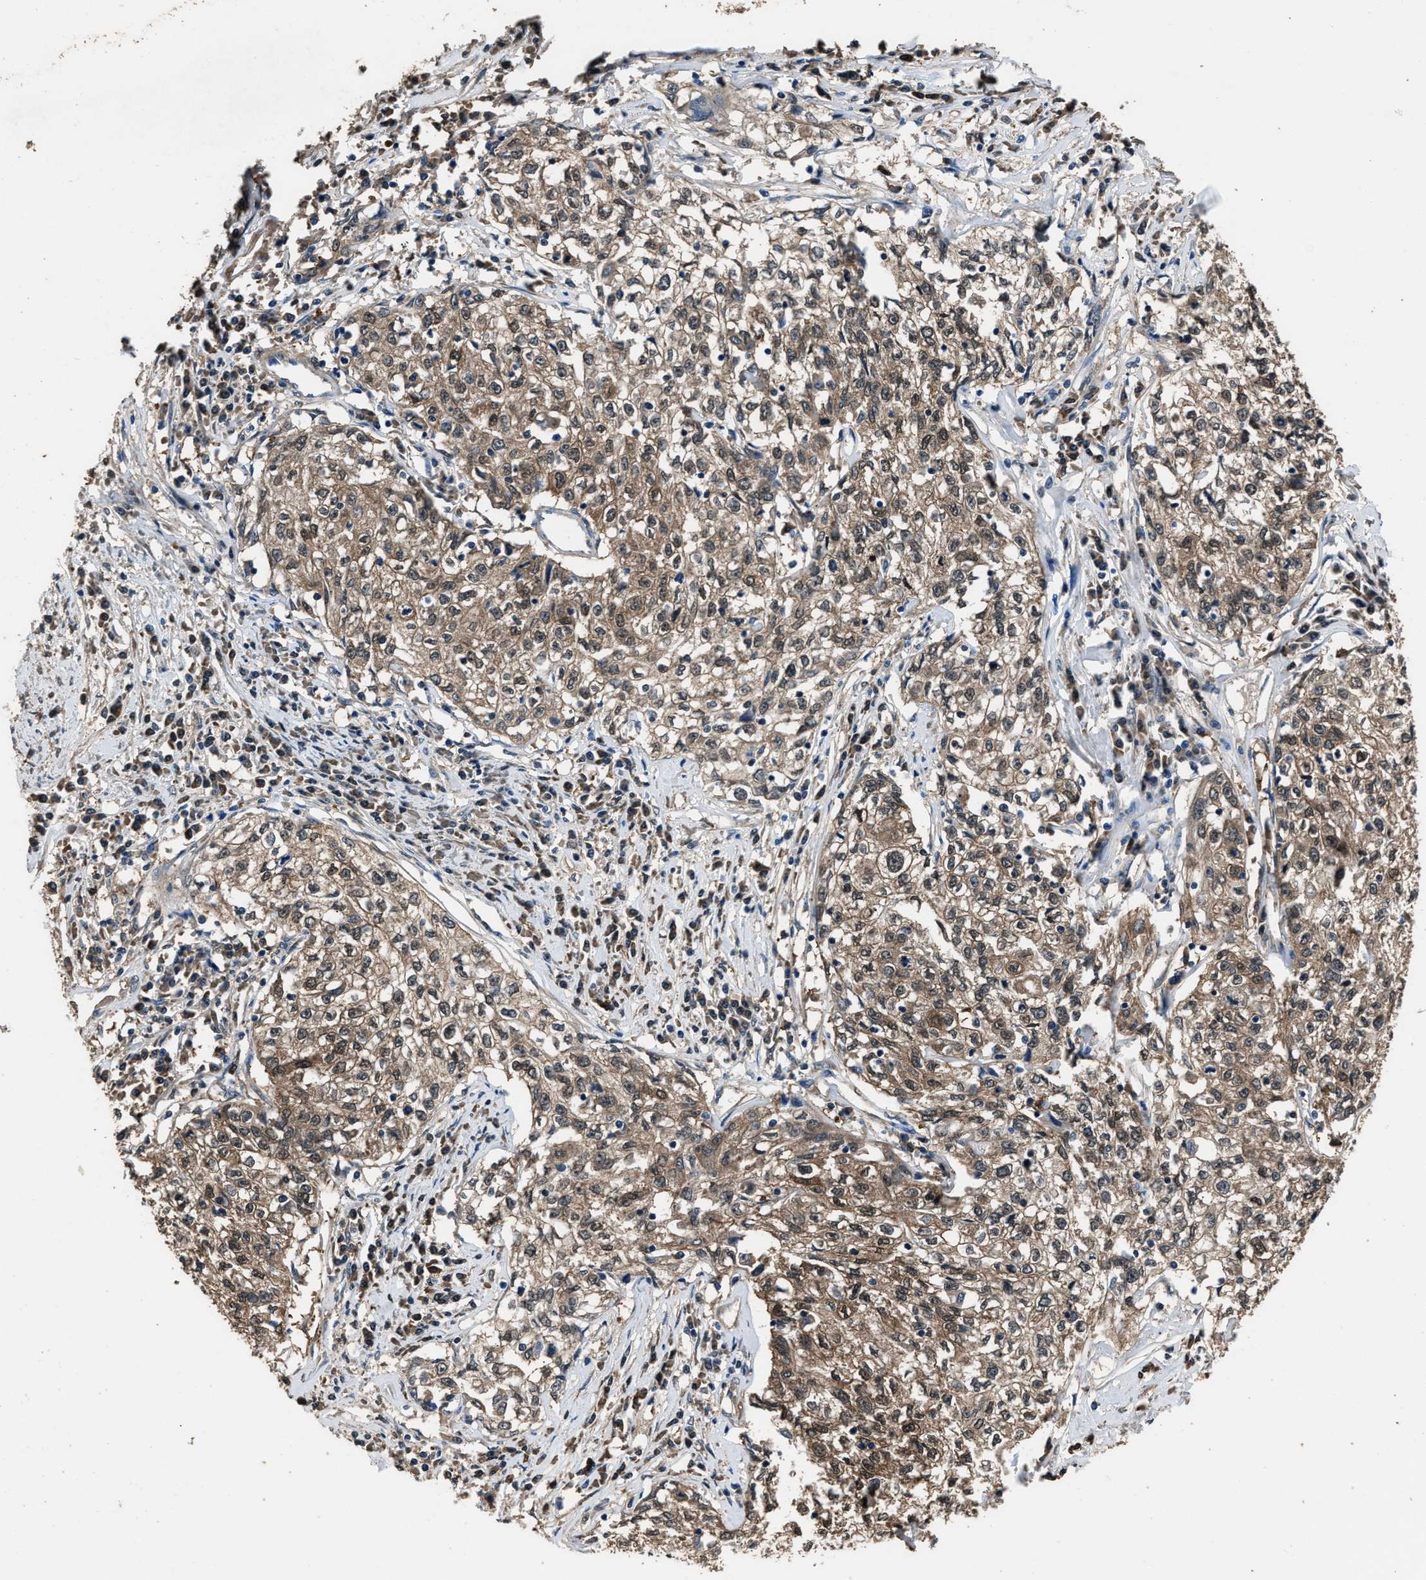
{"staining": {"intensity": "moderate", "quantity": ">75%", "location": "cytoplasmic/membranous"}, "tissue": "cervical cancer", "cell_type": "Tumor cells", "image_type": "cancer", "snomed": [{"axis": "morphology", "description": "Squamous cell carcinoma, NOS"}, {"axis": "topography", "description": "Cervix"}], "caption": "Protein staining displays moderate cytoplasmic/membranous expression in about >75% of tumor cells in squamous cell carcinoma (cervical).", "gene": "GSTP1", "patient": {"sex": "female", "age": 57}}